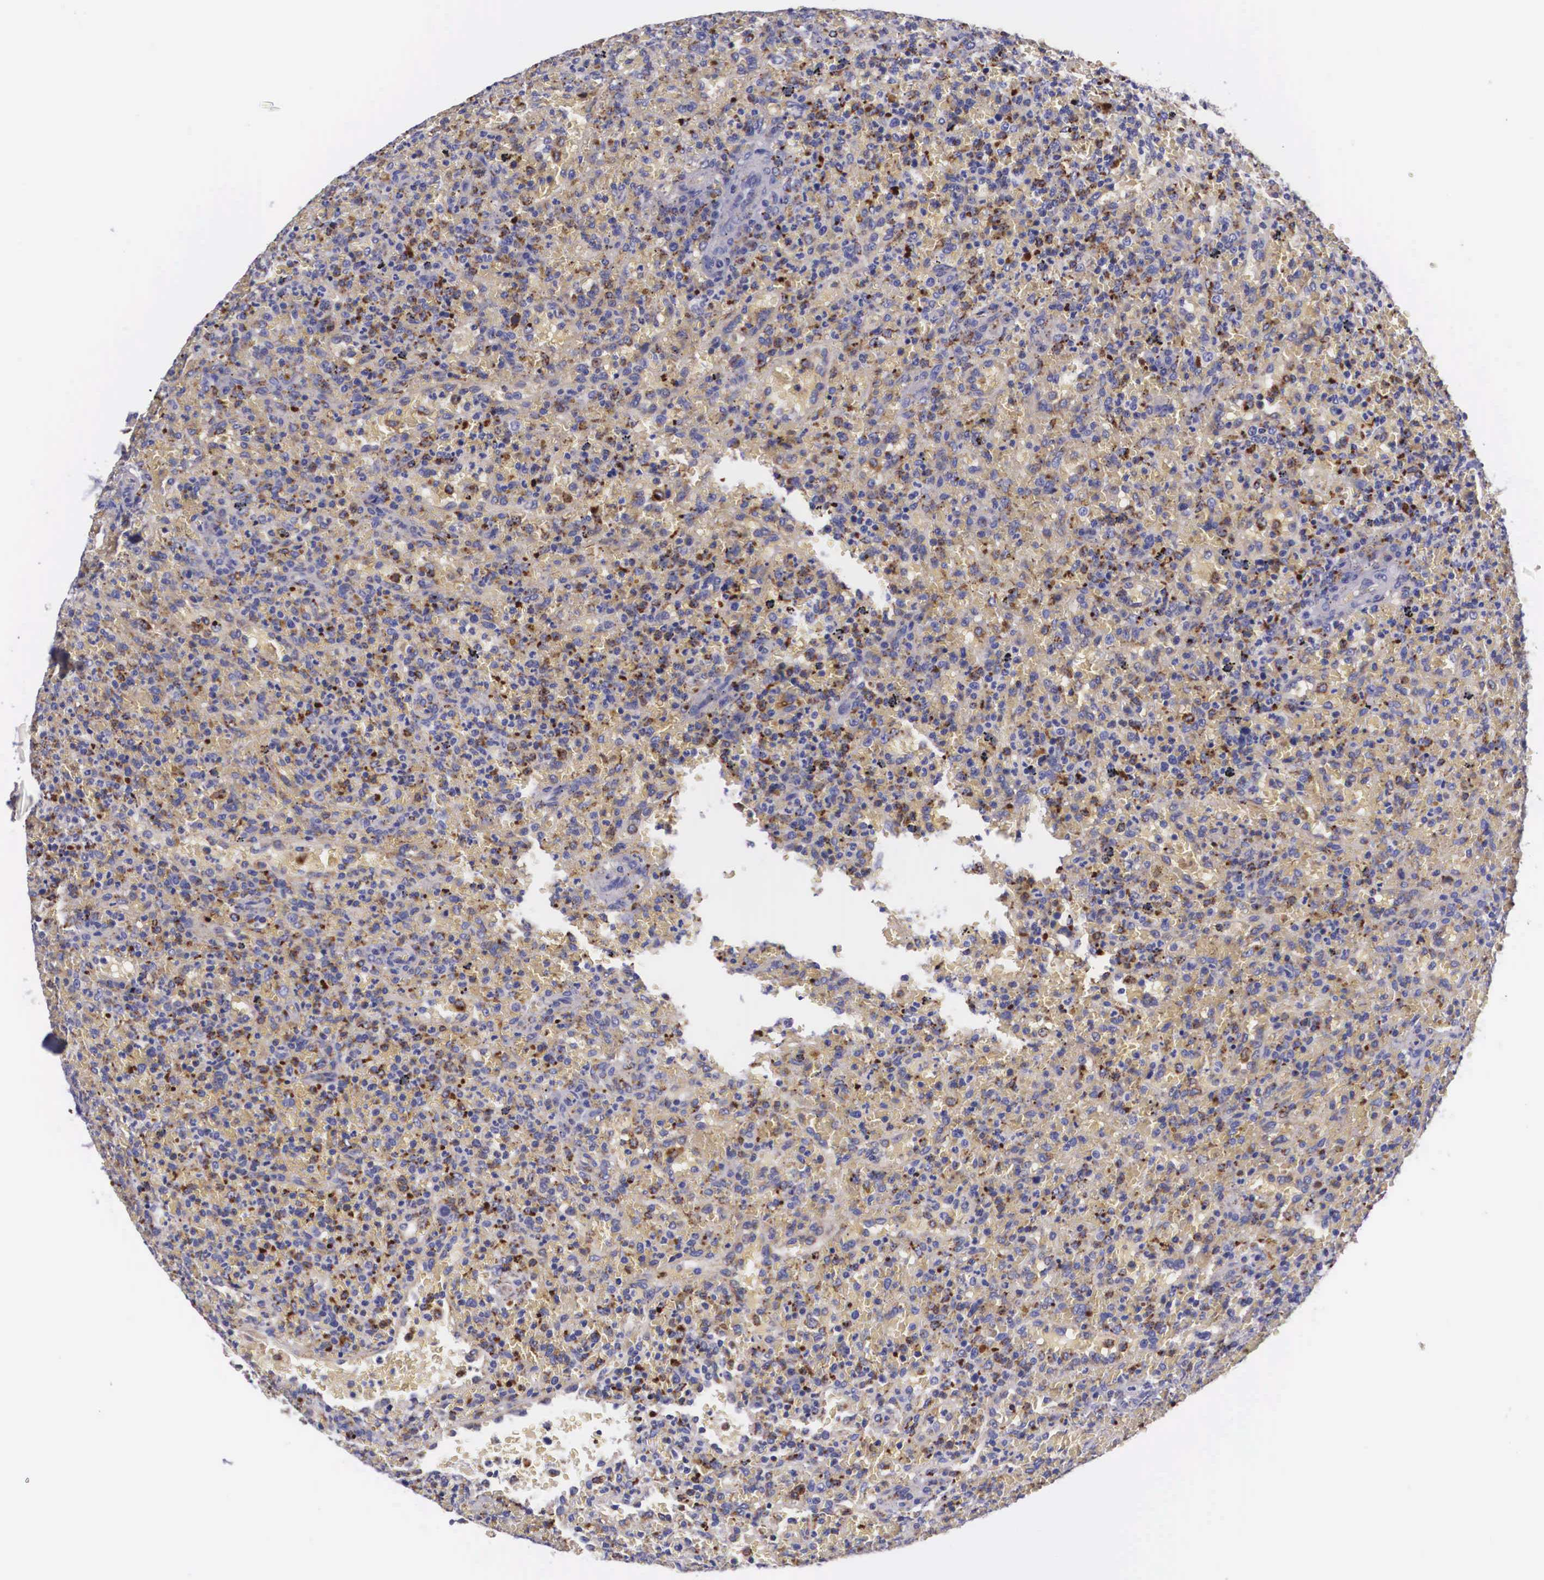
{"staining": {"intensity": "weak", "quantity": "25%-75%", "location": "cytoplasmic/membranous"}, "tissue": "lymphoma", "cell_type": "Tumor cells", "image_type": "cancer", "snomed": [{"axis": "morphology", "description": "Malignant lymphoma, non-Hodgkin's type, High grade"}, {"axis": "topography", "description": "Spleen"}, {"axis": "topography", "description": "Lymph node"}], "caption": "About 25%-75% of tumor cells in lymphoma display weak cytoplasmic/membranous protein expression as visualized by brown immunohistochemical staining.", "gene": "NAGA", "patient": {"sex": "female", "age": 70}}